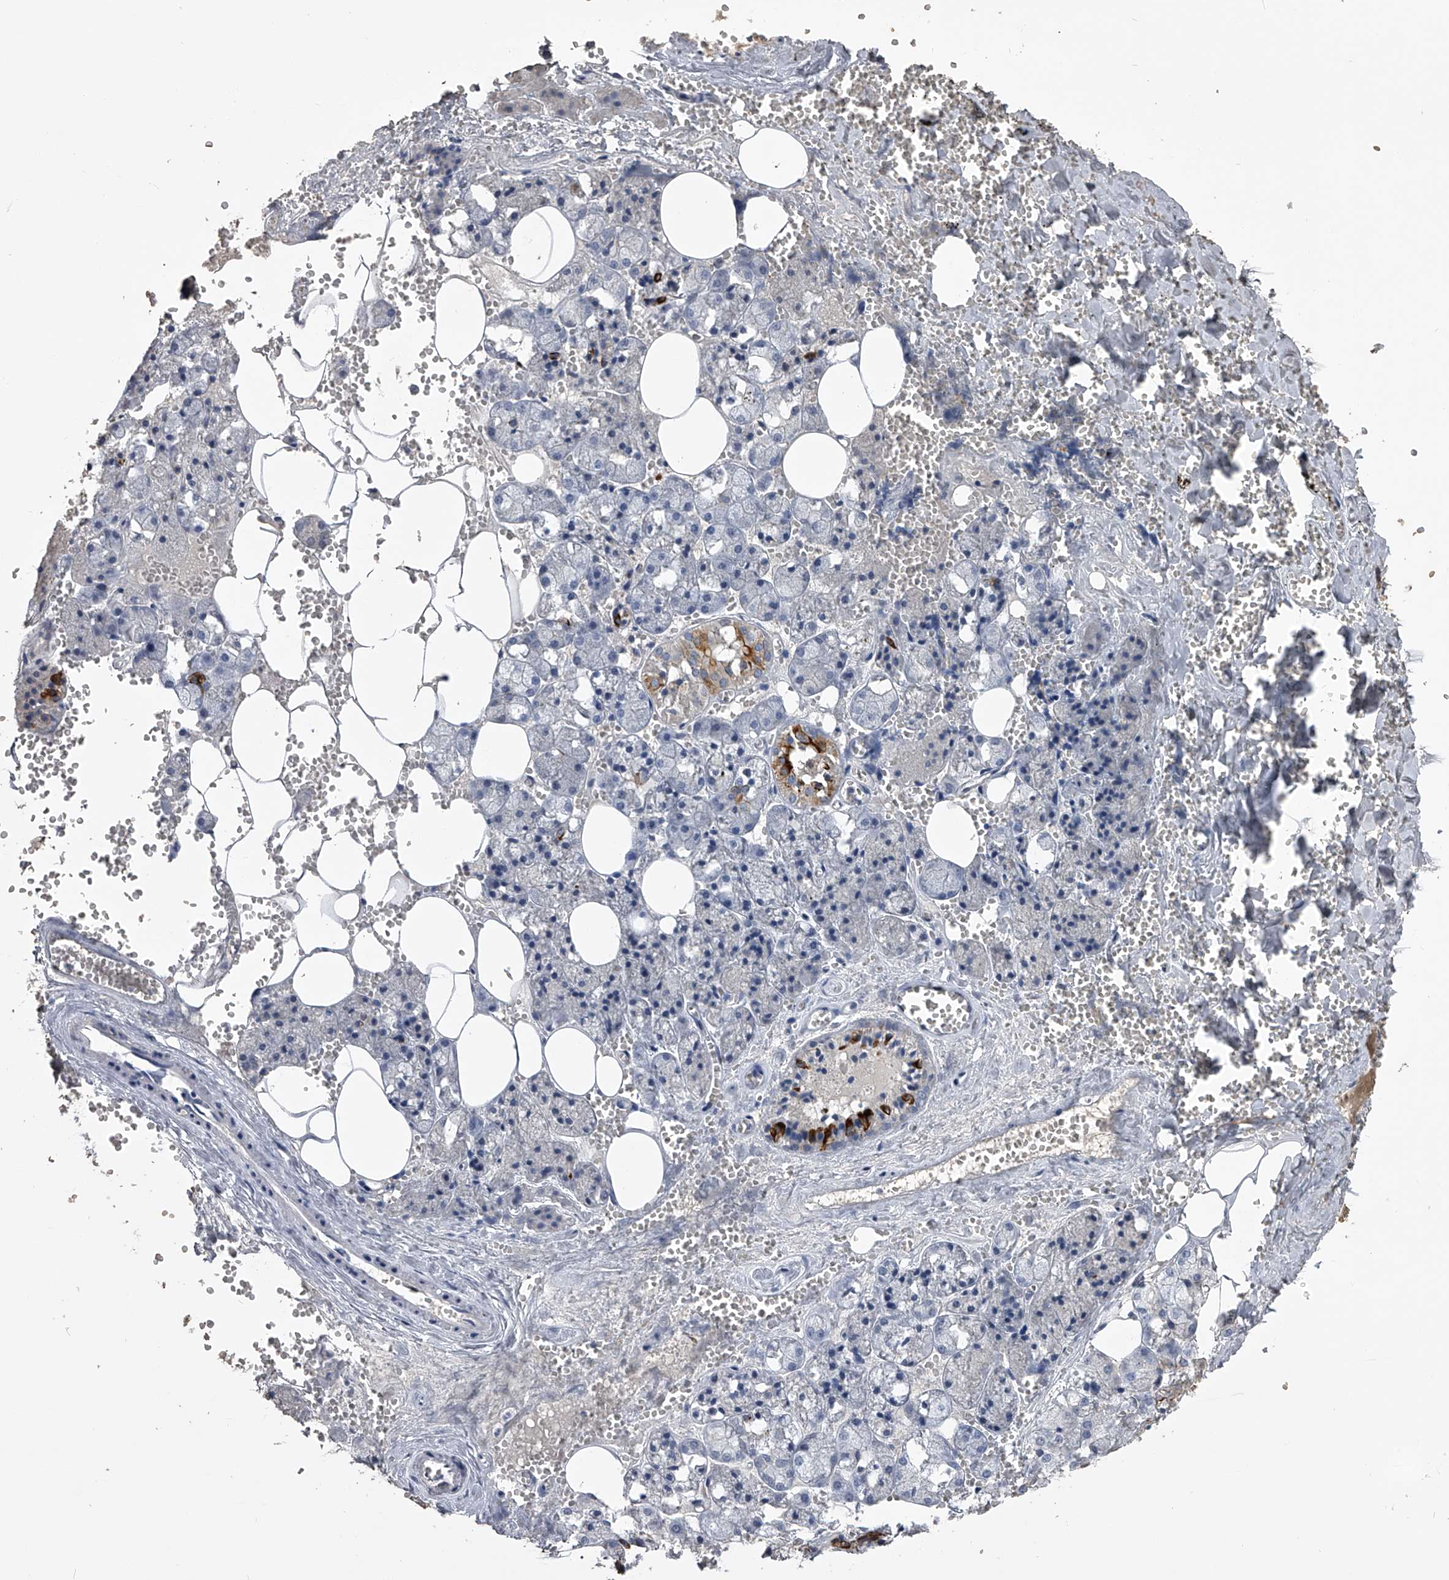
{"staining": {"intensity": "strong", "quantity": "<25%", "location": "cytoplasmic/membranous"}, "tissue": "salivary gland", "cell_type": "Glandular cells", "image_type": "normal", "snomed": [{"axis": "morphology", "description": "Normal tissue, NOS"}, {"axis": "topography", "description": "Salivary gland"}], "caption": "IHC staining of benign salivary gland, which demonstrates medium levels of strong cytoplasmic/membranous expression in about <25% of glandular cells indicating strong cytoplasmic/membranous protein positivity. The staining was performed using DAB (brown) for protein detection and nuclei were counterstained in hematoxylin (blue).", "gene": "MDN1", "patient": {"sex": "male", "age": 62}}